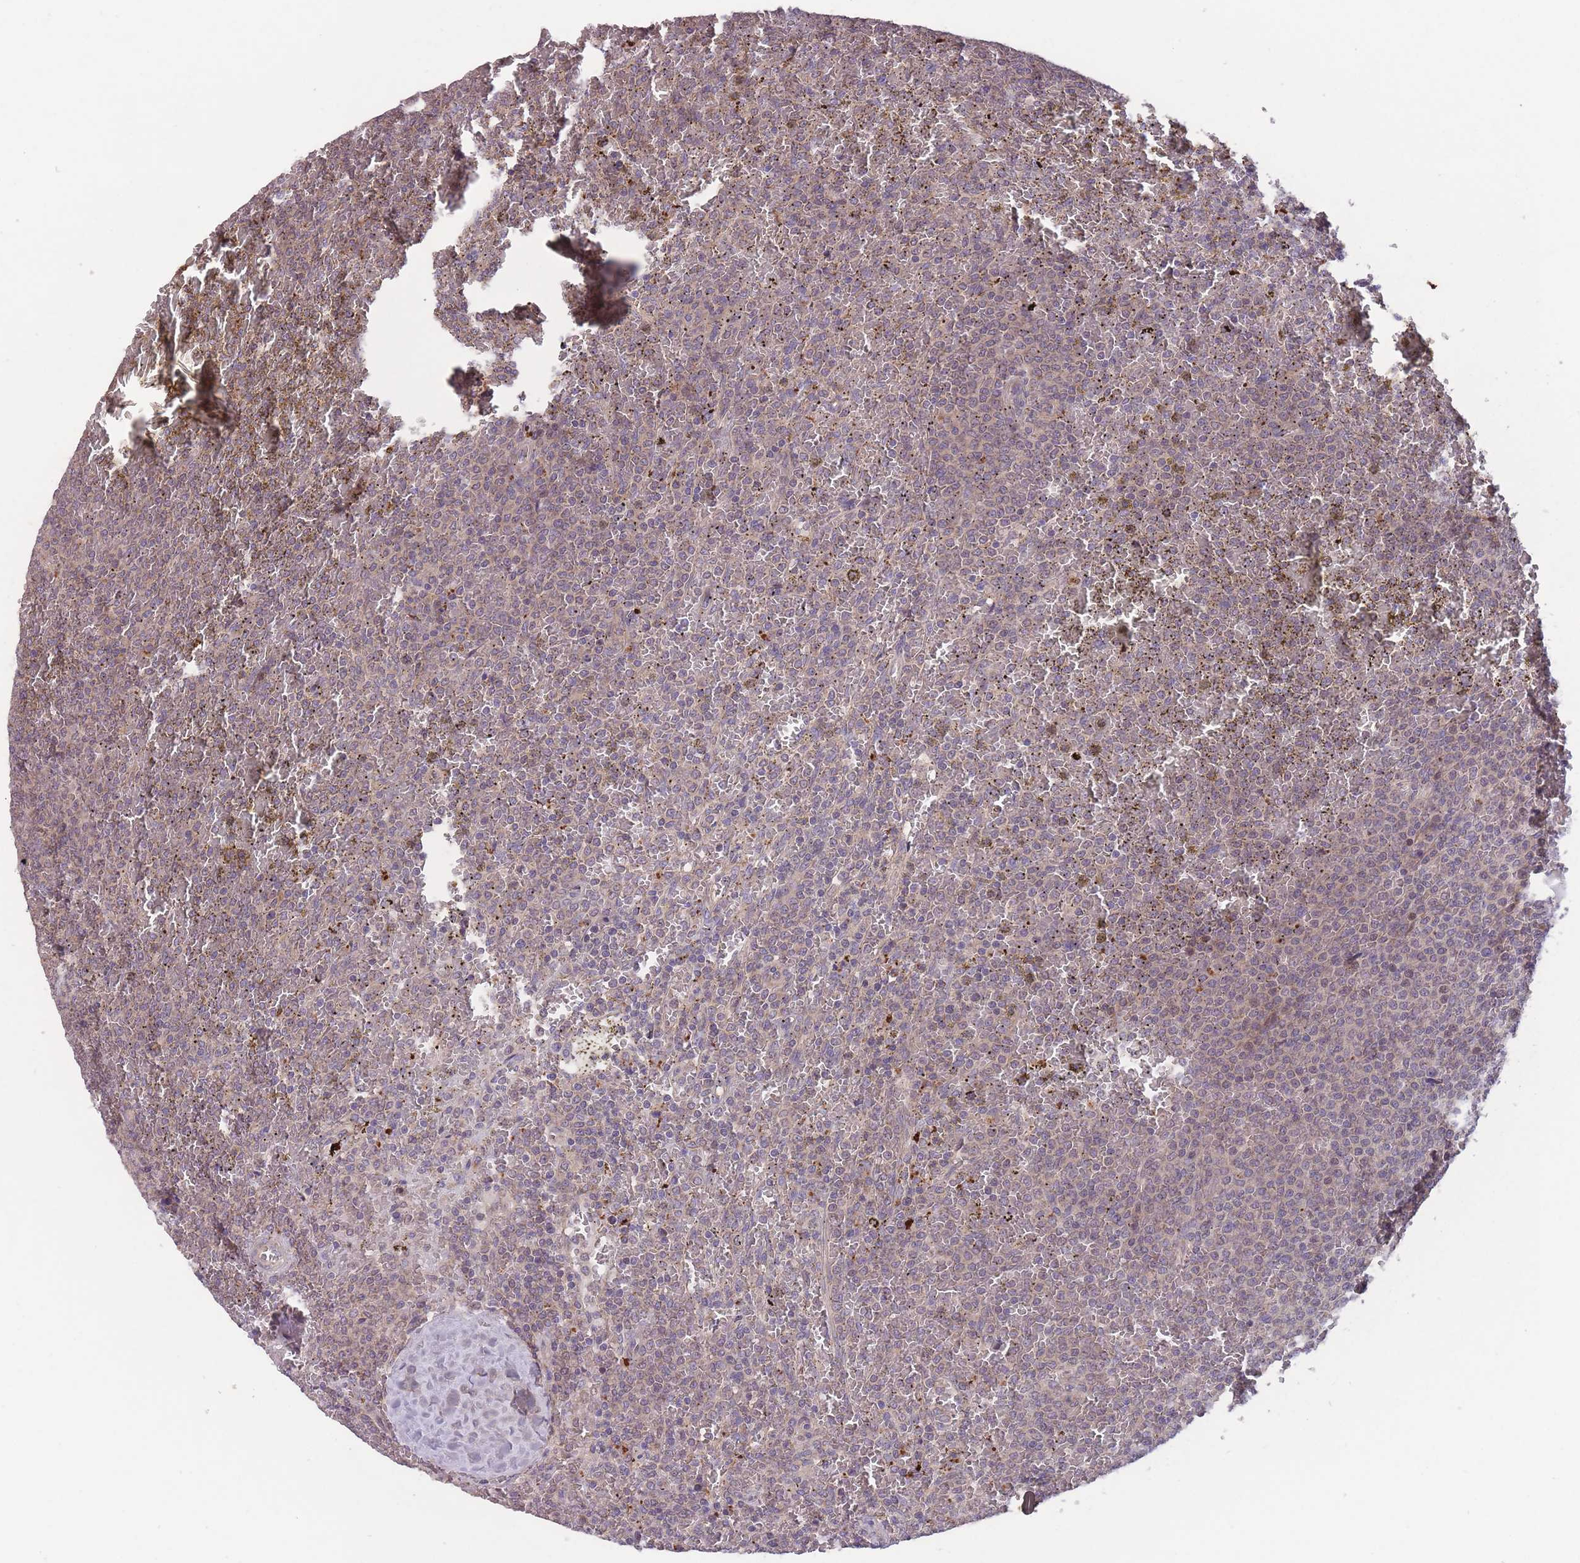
{"staining": {"intensity": "negative", "quantity": "none", "location": "none"}, "tissue": "lymphoma", "cell_type": "Tumor cells", "image_type": "cancer", "snomed": [{"axis": "morphology", "description": "Malignant lymphoma, non-Hodgkin's type, Low grade"}, {"axis": "topography", "description": "Spleen"}], "caption": "Immunohistochemistry of low-grade malignant lymphoma, non-Hodgkin's type demonstrates no positivity in tumor cells.", "gene": "ITPKC", "patient": {"sex": "male", "age": 60}}